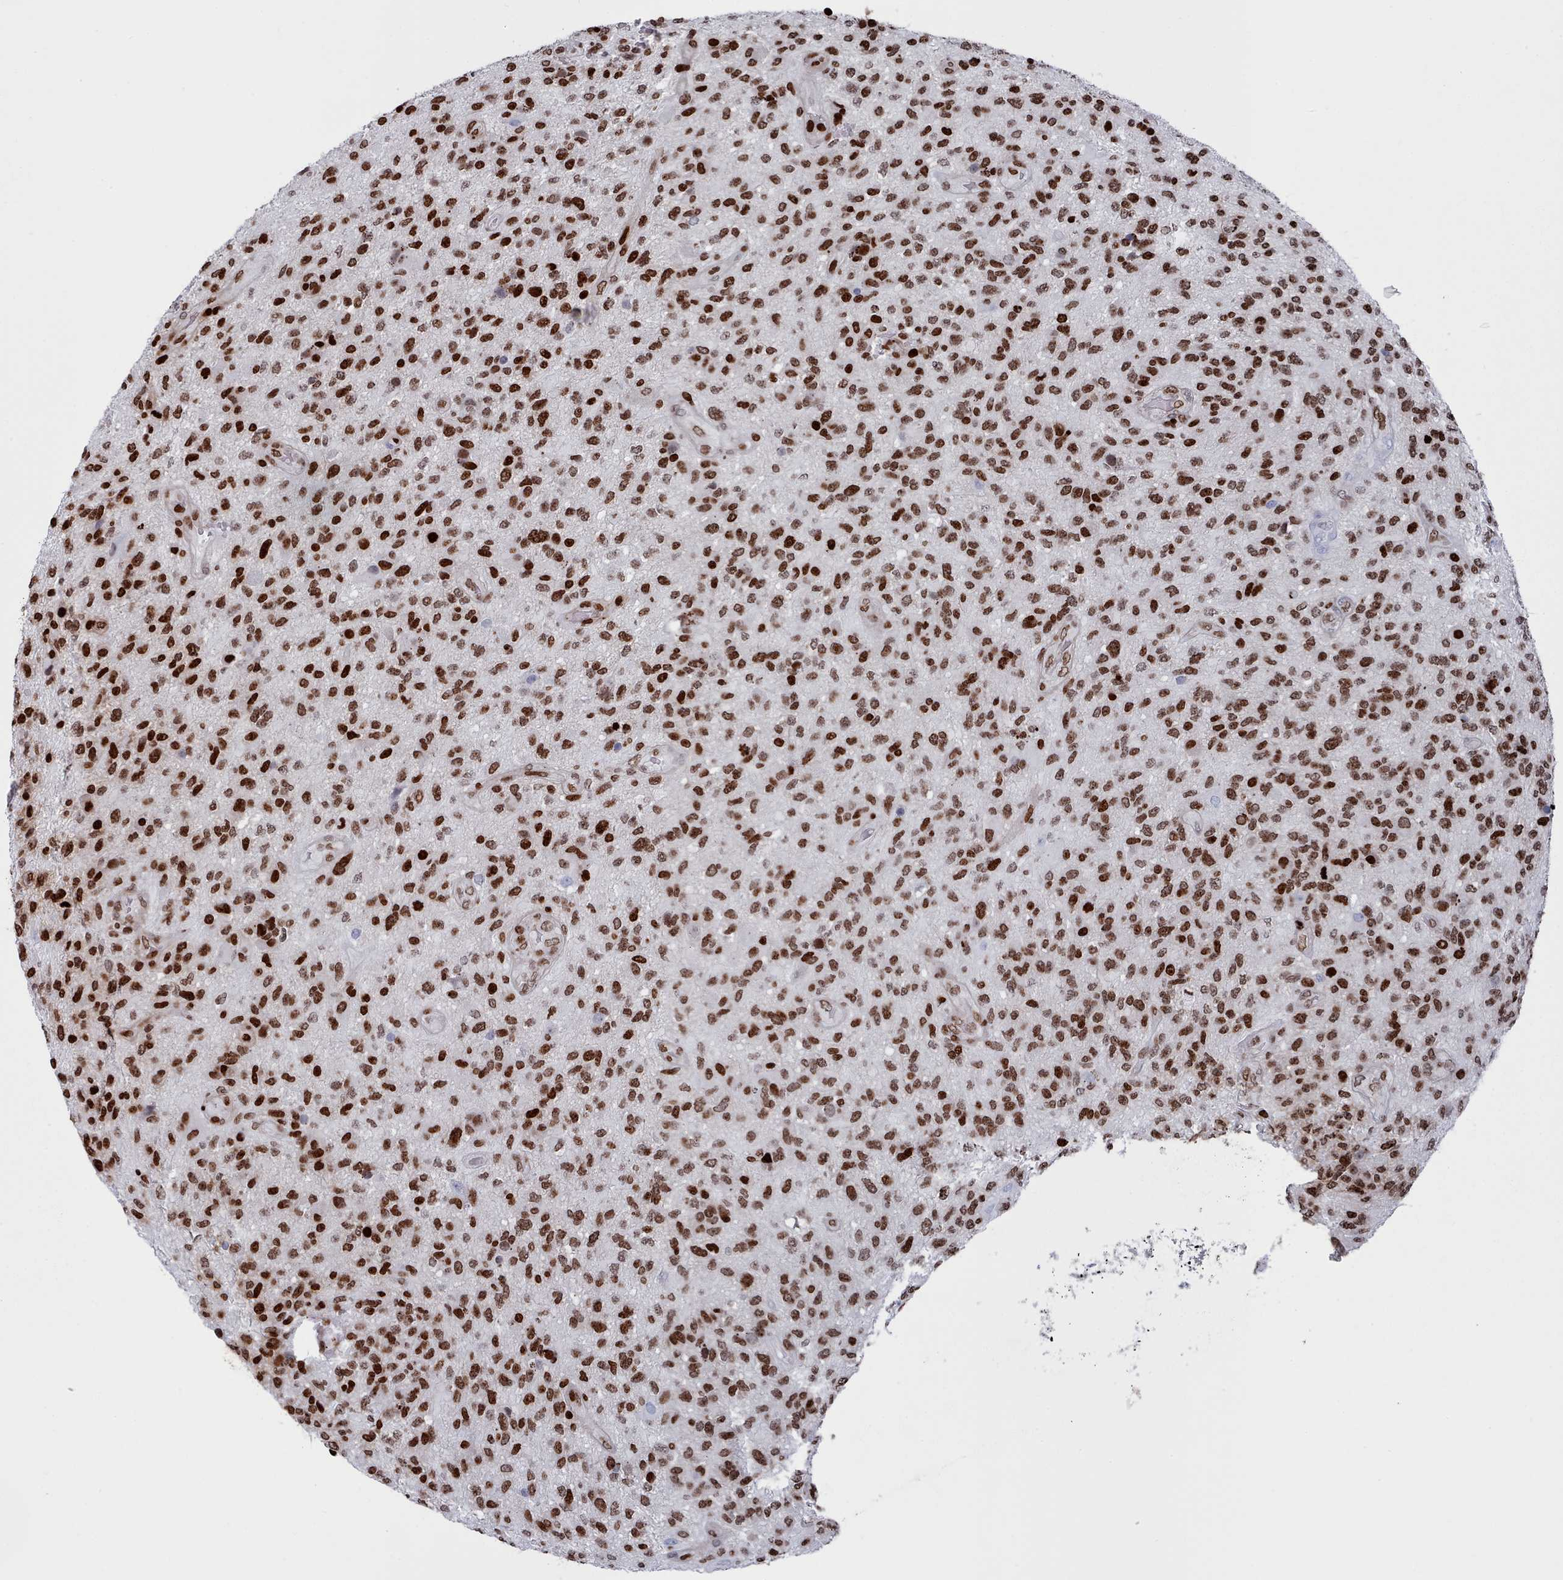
{"staining": {"intensity": "strong", "quantity": ">75%", "location": "nuclear"}, "tissue": "glioma", "cell_type": "Tumor cells", "image_type": "cancer", "snomed": [{"axis": "morphology", "description": "Glioma, malignant, High grade"}, {"axis": "topography", "description": "Brain"}], "caption": "Brown immunohistochemical staining in human glioma displays strong nuclear staining in about >75% of tumor cells.", "gene": "PCDHB12", "patient": {"sex": "male", "age": 47}}